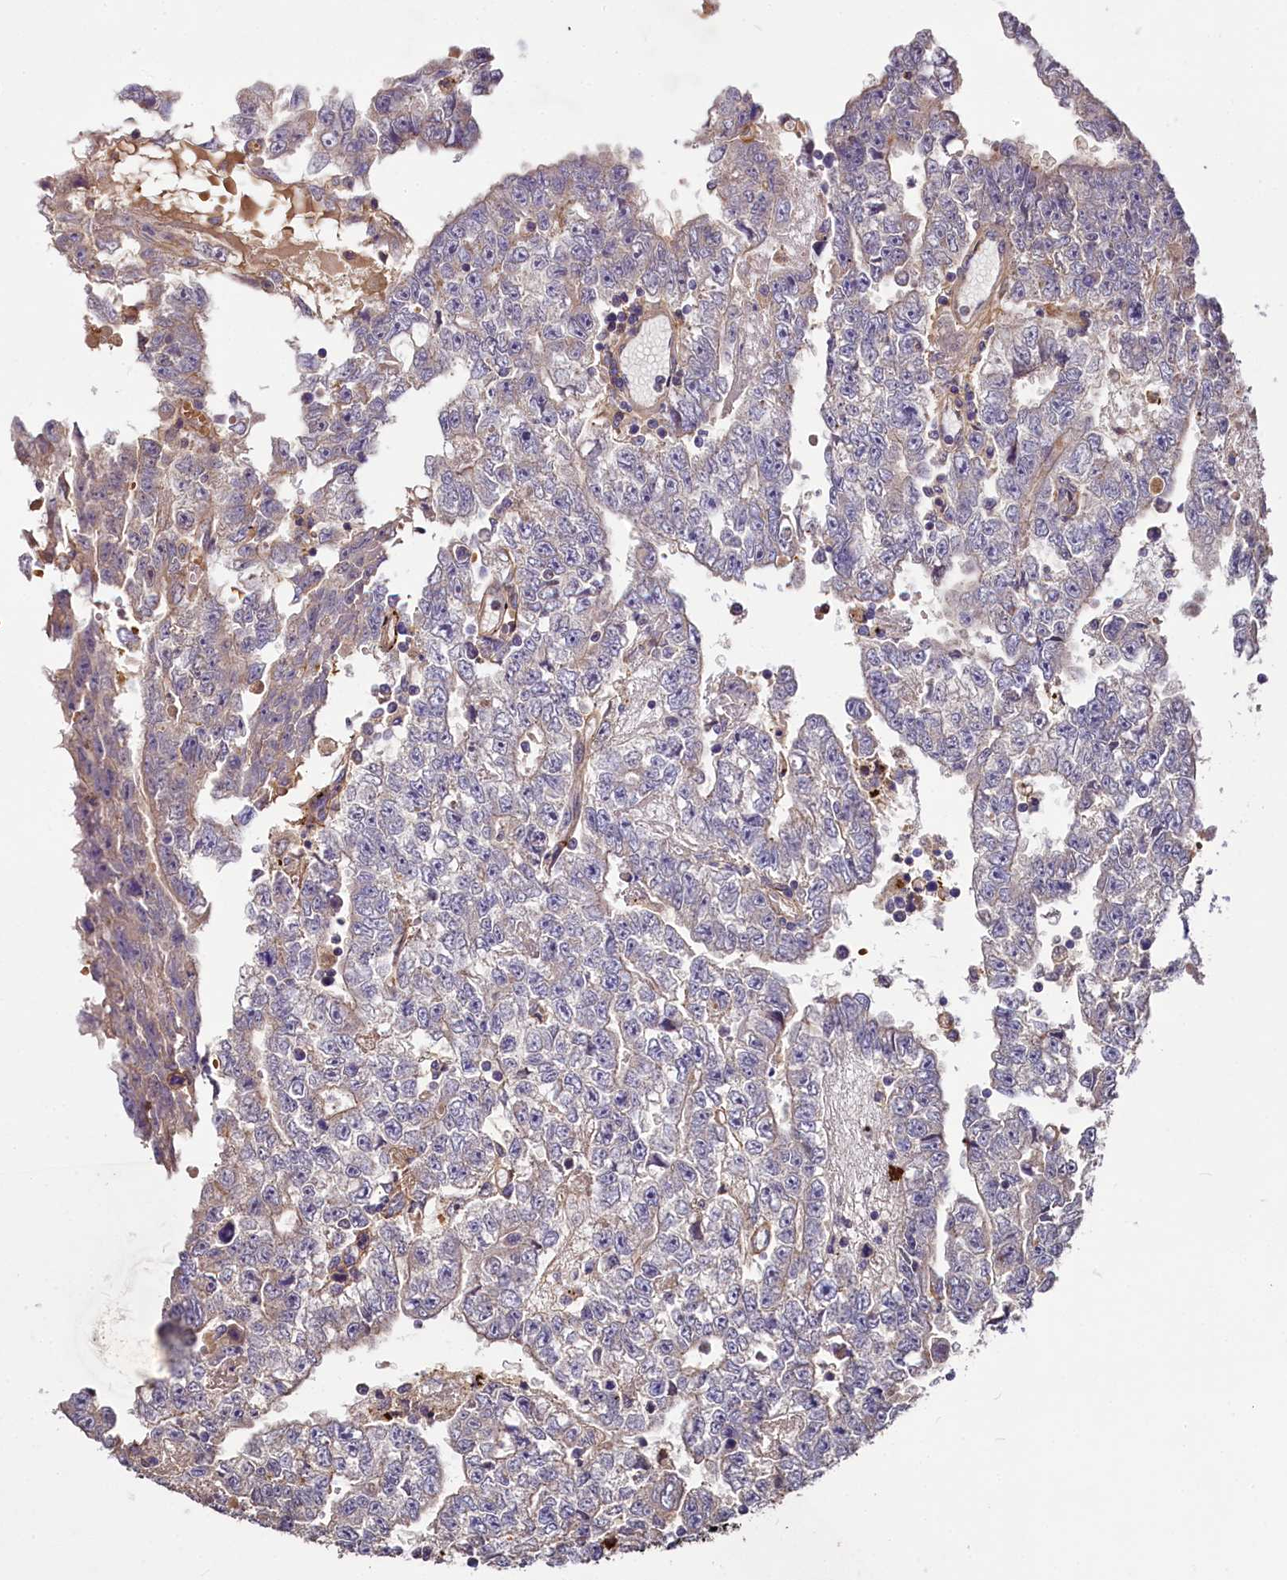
{"staining": {"intensity": "weak", "quantity": "25%-75%", "location": "cytoplasmic/membranous"}, "tissue": "testis cancer", "cell_type": "Tumor cells", "image_type": "cancer", "snomed": [{"axis": "morphology", "description": "Carcinoma, Embryonal, NOS"}, {"axis": "topography", "description": "Testis"}], "caption": "Immunohistochemical staining of human embryonal carcinoma (testis) shows low levels of weak cytoplasmic/membranous protein staining in approximately 25%-75% of tumor cells.", "gene": "ATG101", "patient": {"sex": "male", "age": 25}}